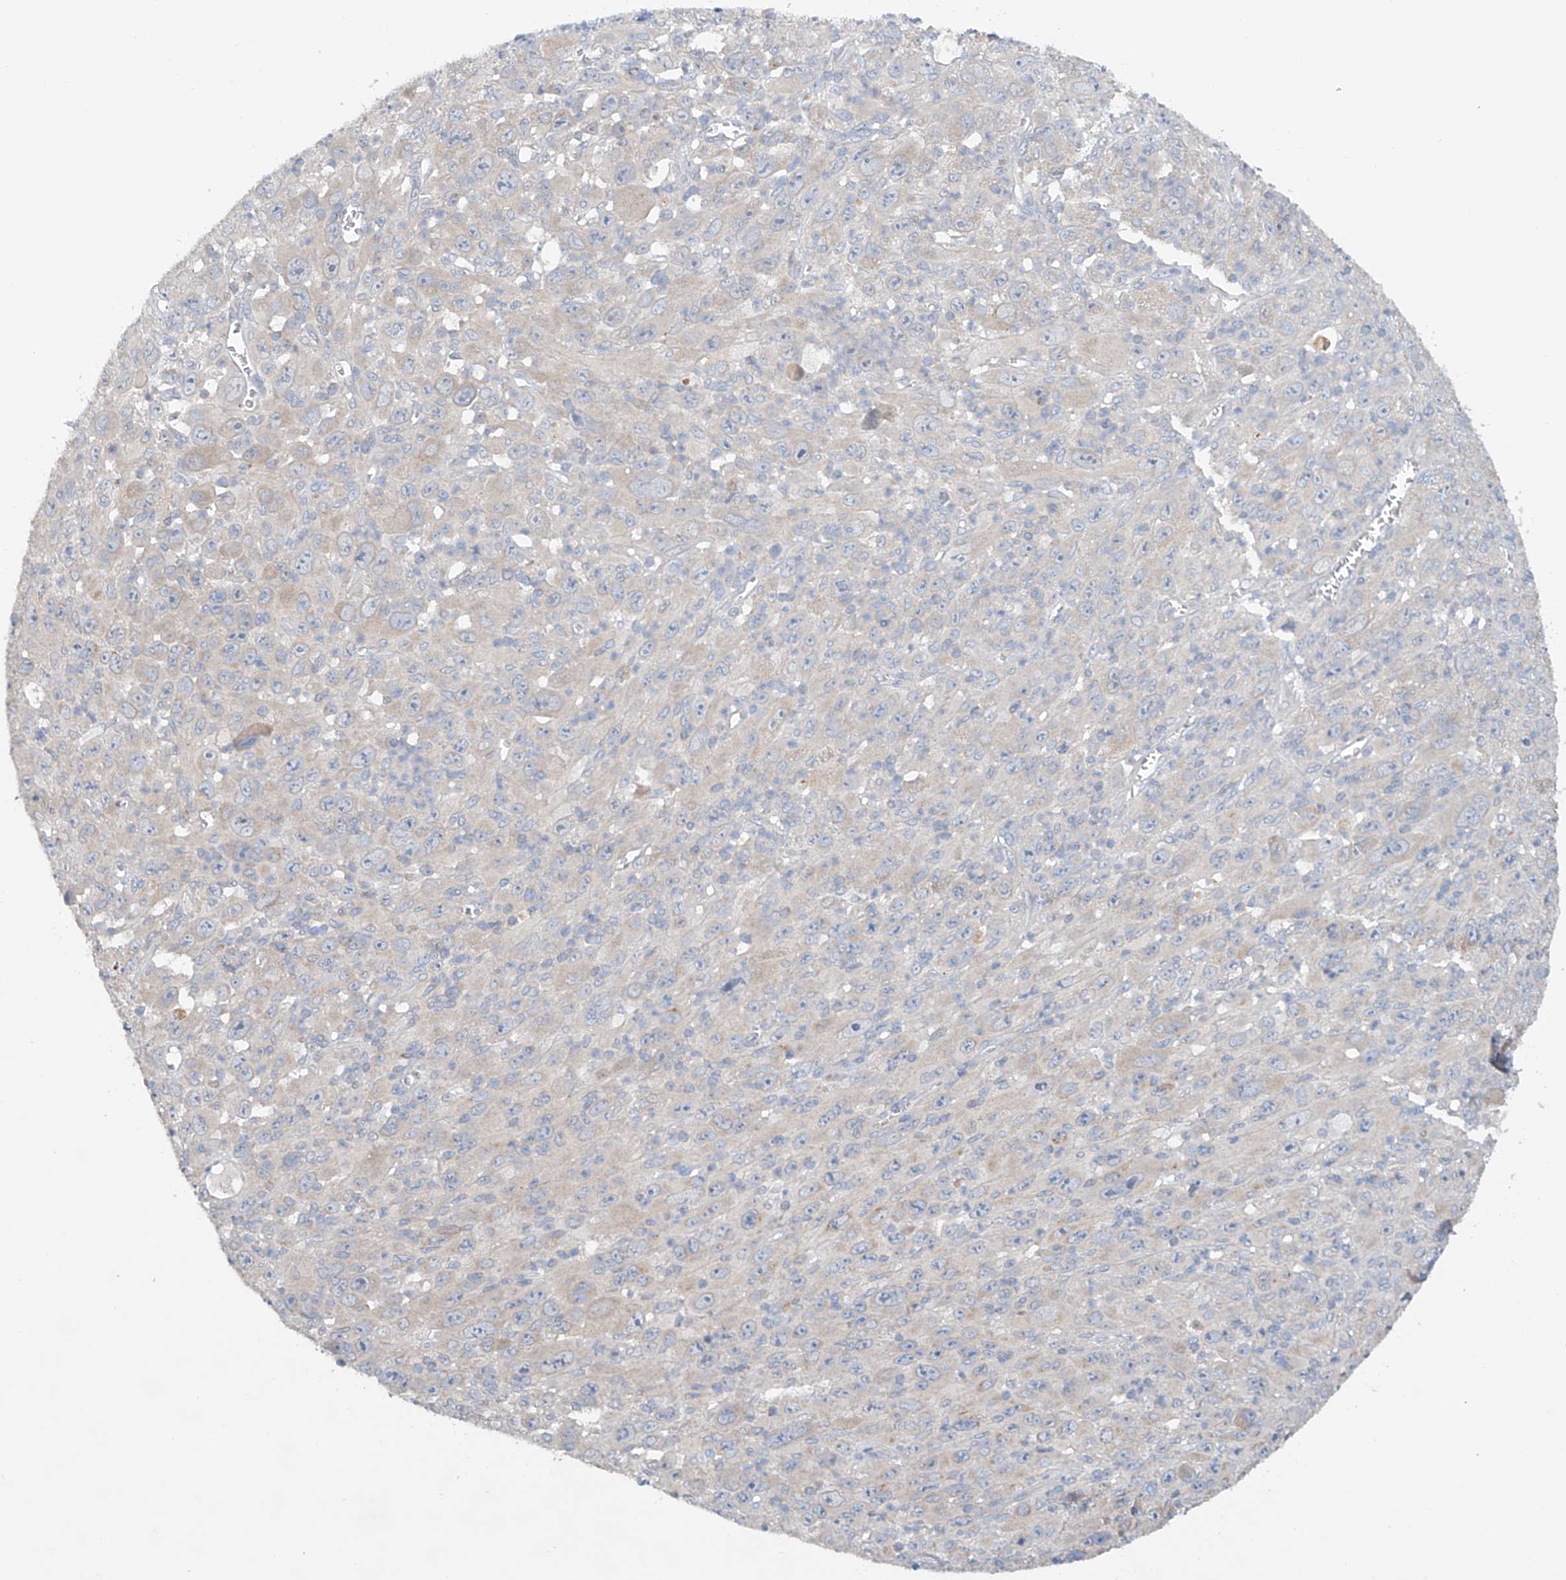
{"staining": {"intensity": "negative", "quantity": "none", "location": "none"}, "tissue": "melanoma", "cell_type": "Tumor cells", "image_type": "cancer", "snomed": [{"axis": "morphology", "description": "Malignant melanoma, Metastatic site"}, {"axis": "topography", "description": "Skin"}], "caption": "An immunohistochemistry photomicrograph of malignant melanoma (metastatic site) is shown. There is no staining in tumor cells of malignant melanoma (metastatic site).", "gene": "GPC4", "patient": {"sex": "female", "age": 56}}